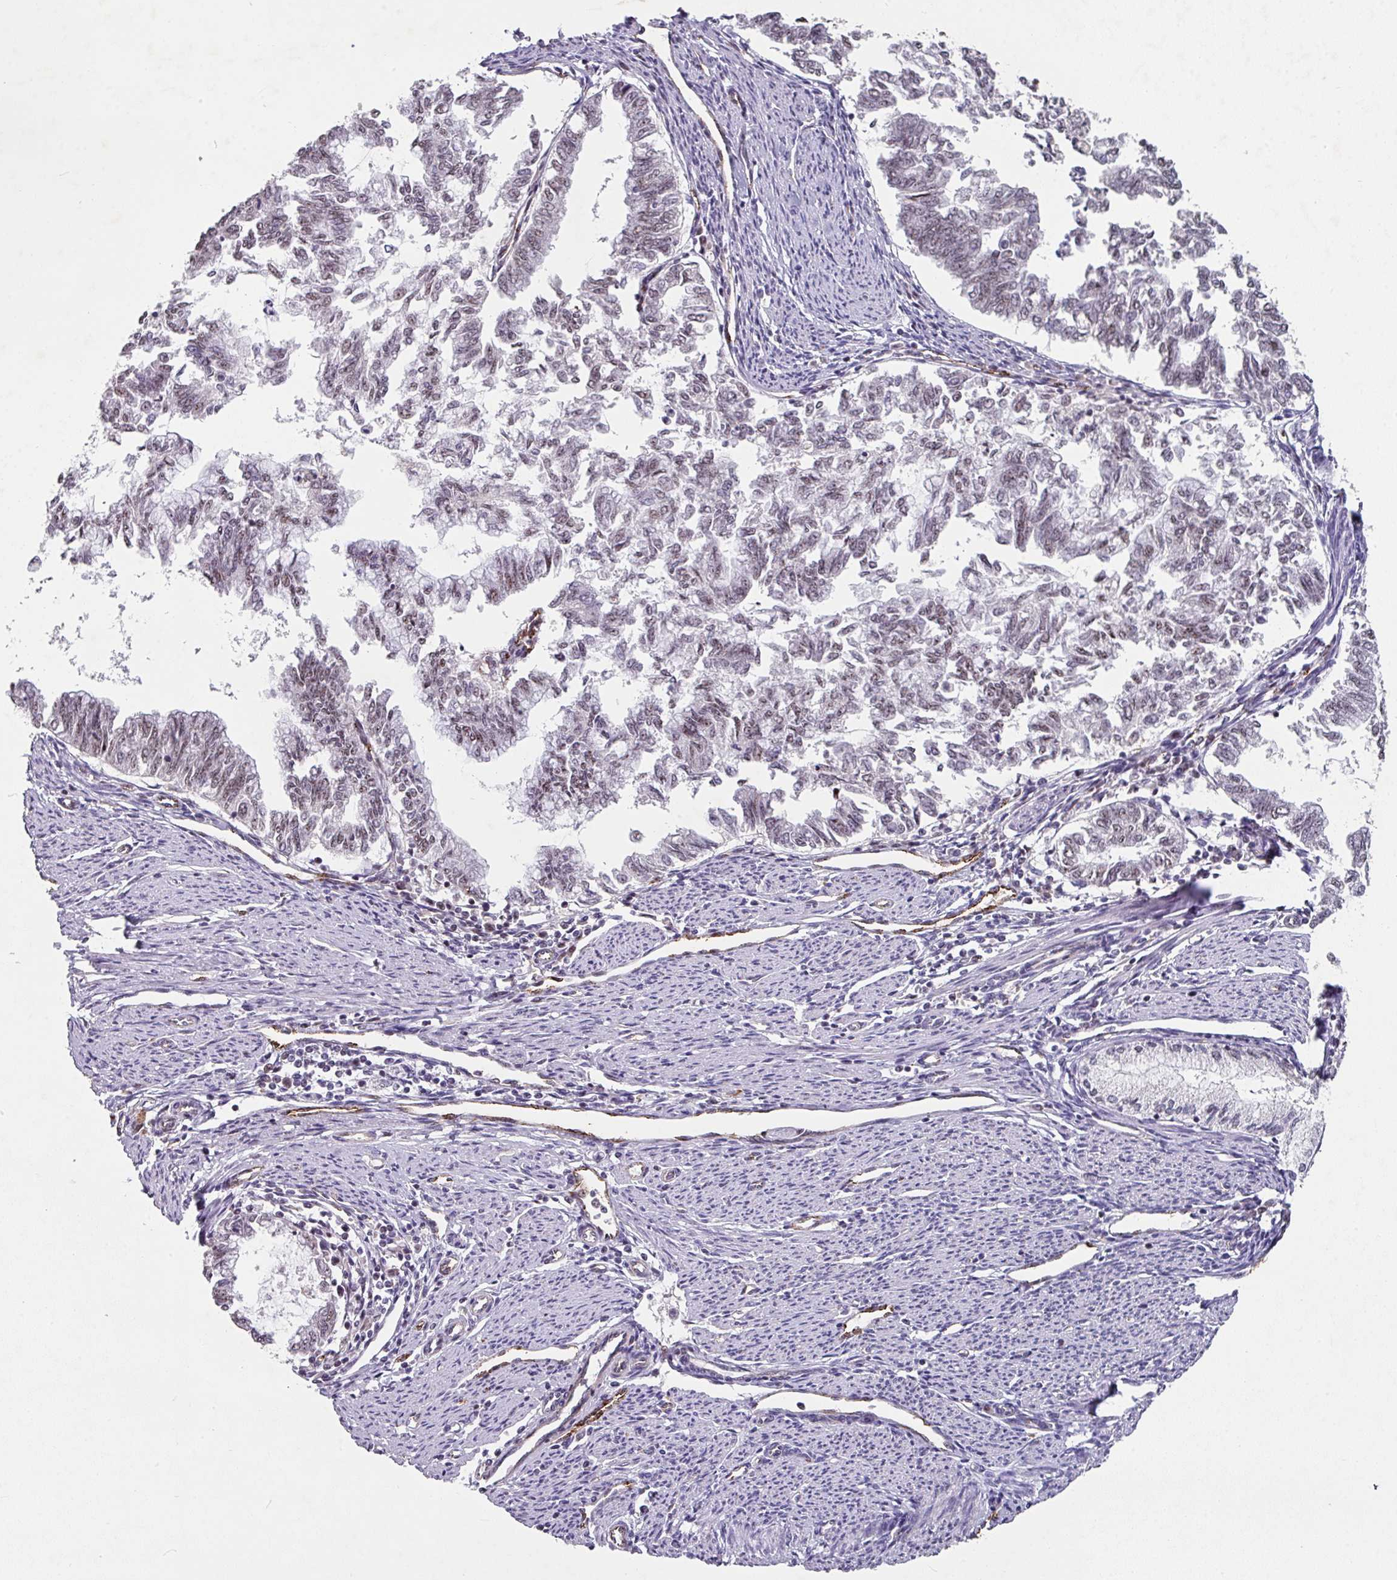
{"staining": {"intensity": "weak", "quantity": "25%-75%", "location": "nuclear"}, "tissue": "endometrial cancer", "cell_type": "Tumor cells", "image_type": "cancer", "snomed": [{"axis": "morphology", "description": "Adenocarcinoma, NOS"}, {"axis": "topography", "description": "Endometrium"}], "caption": "IHC histopathology image of endometrial cancer (adenocarcinoma) stained for a protein (brown), which exhibits low levels of weak nuclear positivity in about 25%-75% of tumor cells.", "gene": "SIDT2", "patient": {"sex": "female", "age": 79}}